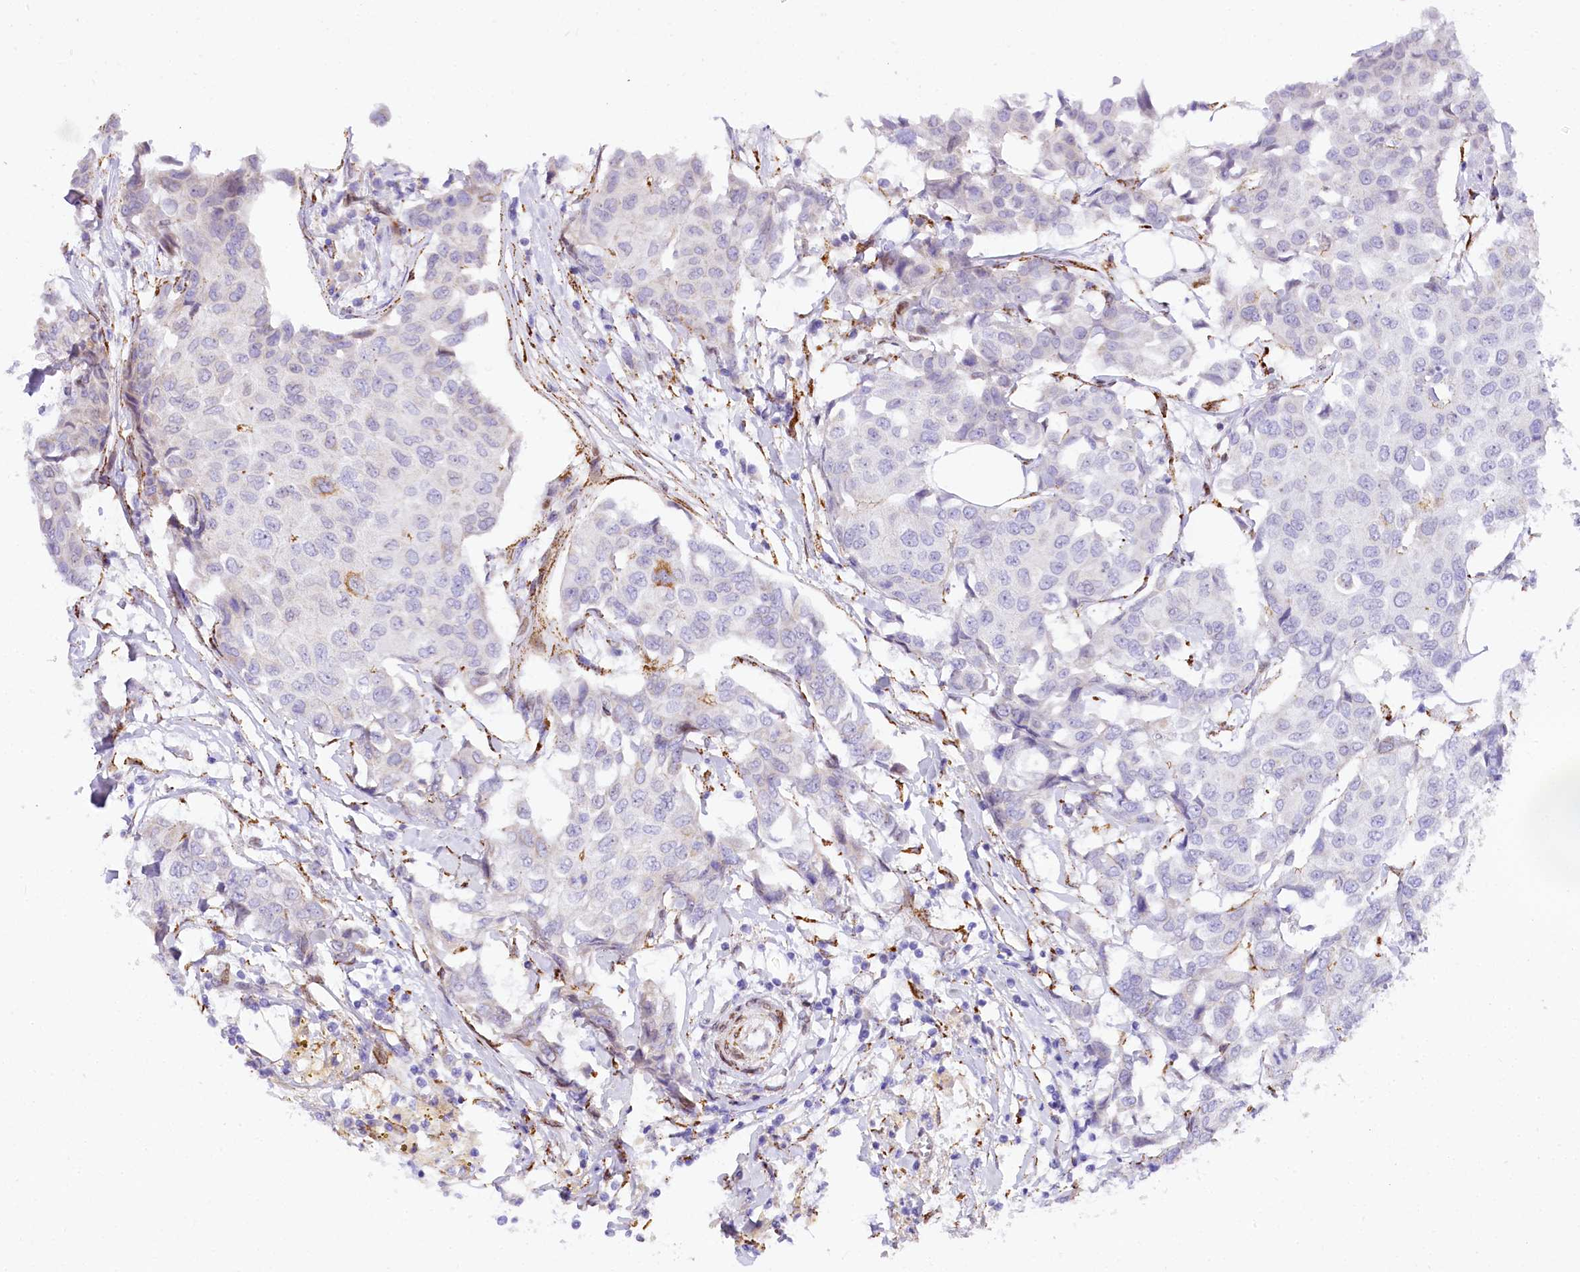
{"staining": {"intensity": "negative", "quantity": "none", "location": "none"}, "tissue": "breast cancer", "cell_type": "Tumor cells", "image_type": "cancer", "snomed": [{"axis": "morphology", "description": "Duct carcinoma"}, {"axis": "topography", "description": "Breast"}], "caption": "A high-resolution photomicrograph shows immunohistochemistry staining of intraductal carcinoma (breast), which exhibits no significant staining in tumor cells.", "gene": "PPIP5K2", "patient": {"sex": "female", "age": 80}}